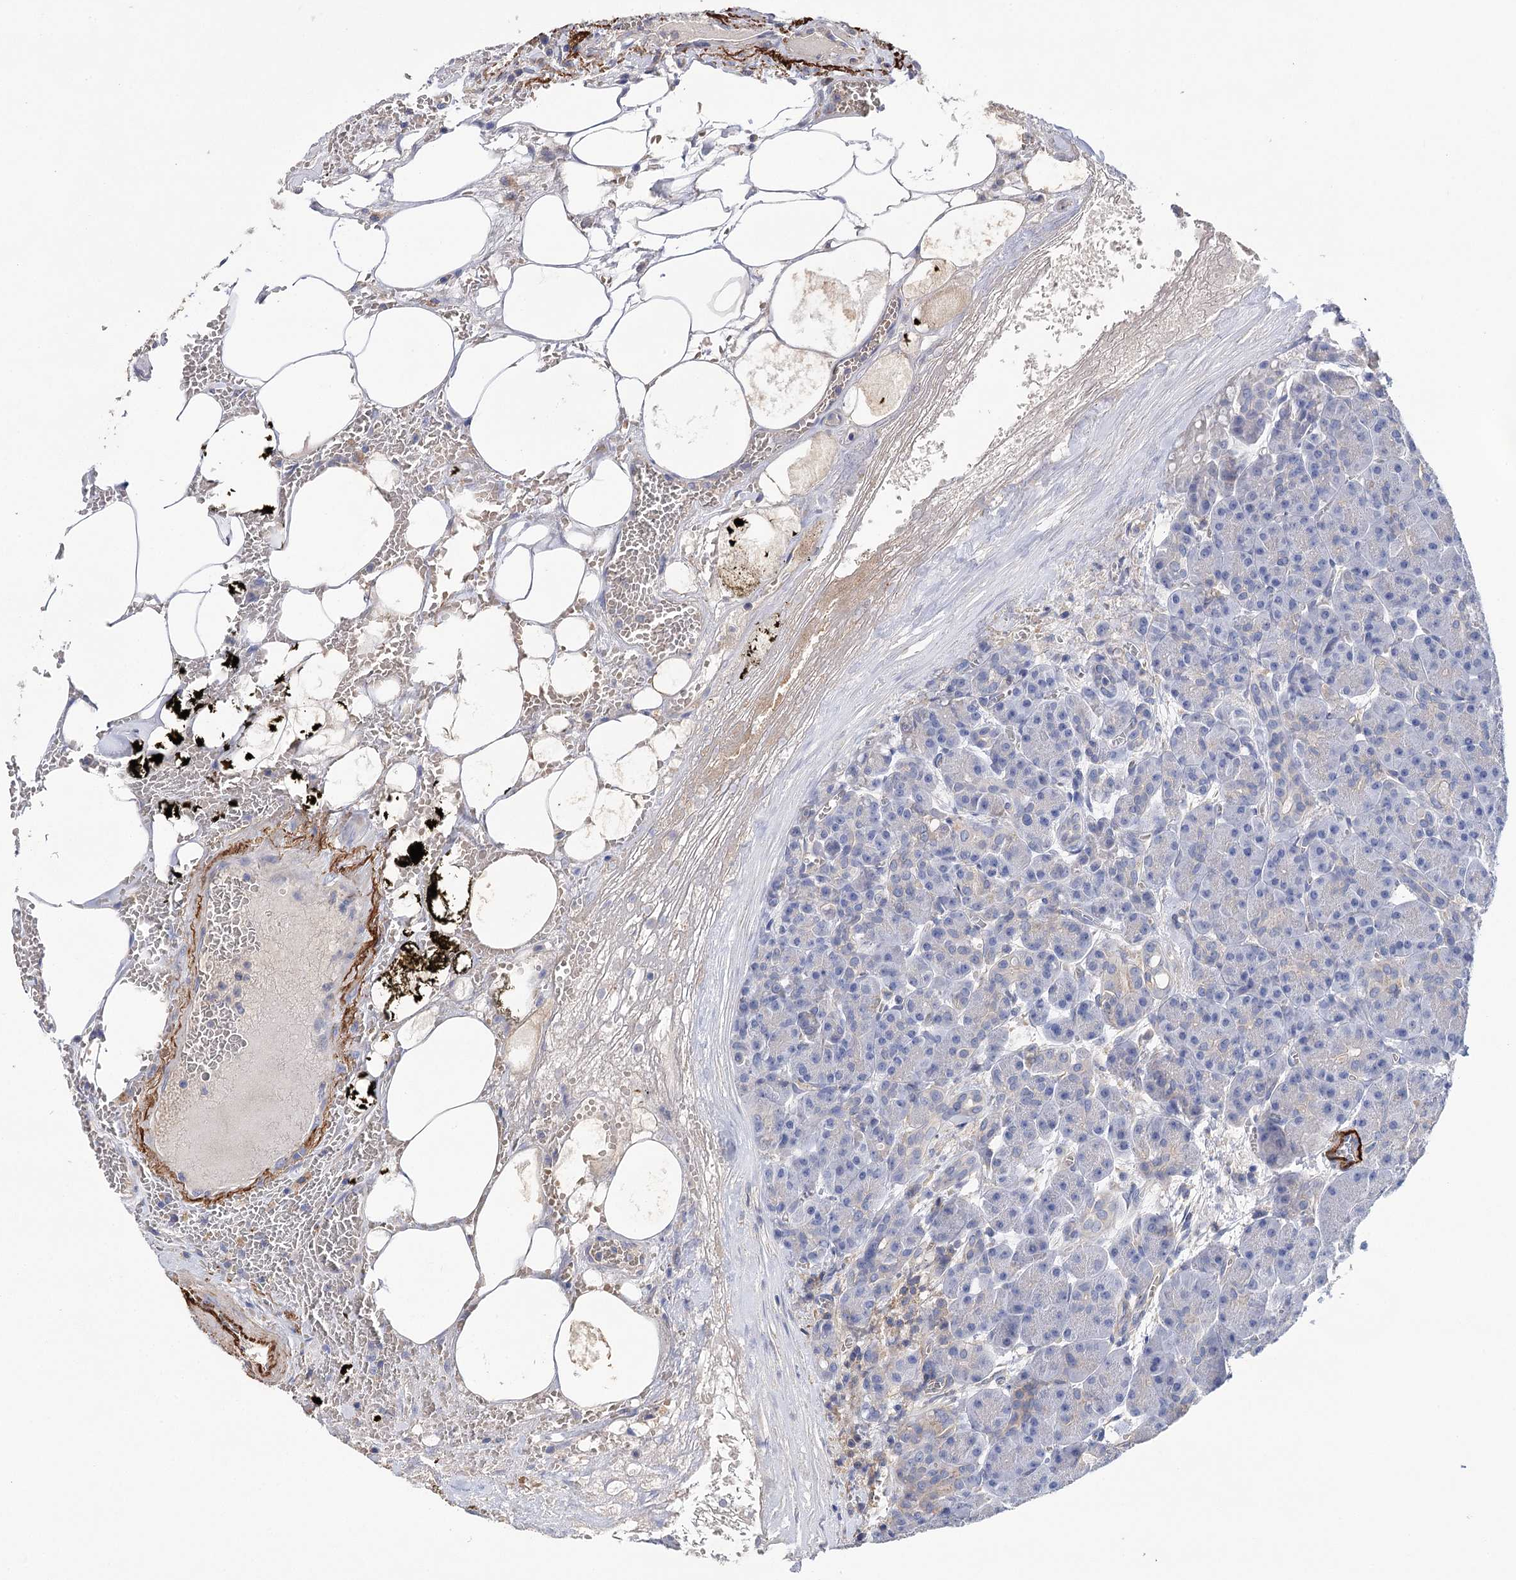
{"staining": {"intensity": "negative", "quantity": "none", "location": "none"}, "tissue": "pancreas", "cell_type": "Exocrine glandular cells", "image_type": "normal", "snomed": [{"axis": "morphology", "description": "Normal tissue, NOS"}, {"axis": "topography", "description": "Pancreas"}], "caption": "The histopathology image exhibits no significant staining in exocrine glandular cells of pancreas. (Immunohistochemistry (ihc), brightfield microscopy, high magnification).", "gene": "EPYC", "patient": {"sex": "male", "age": 63}}